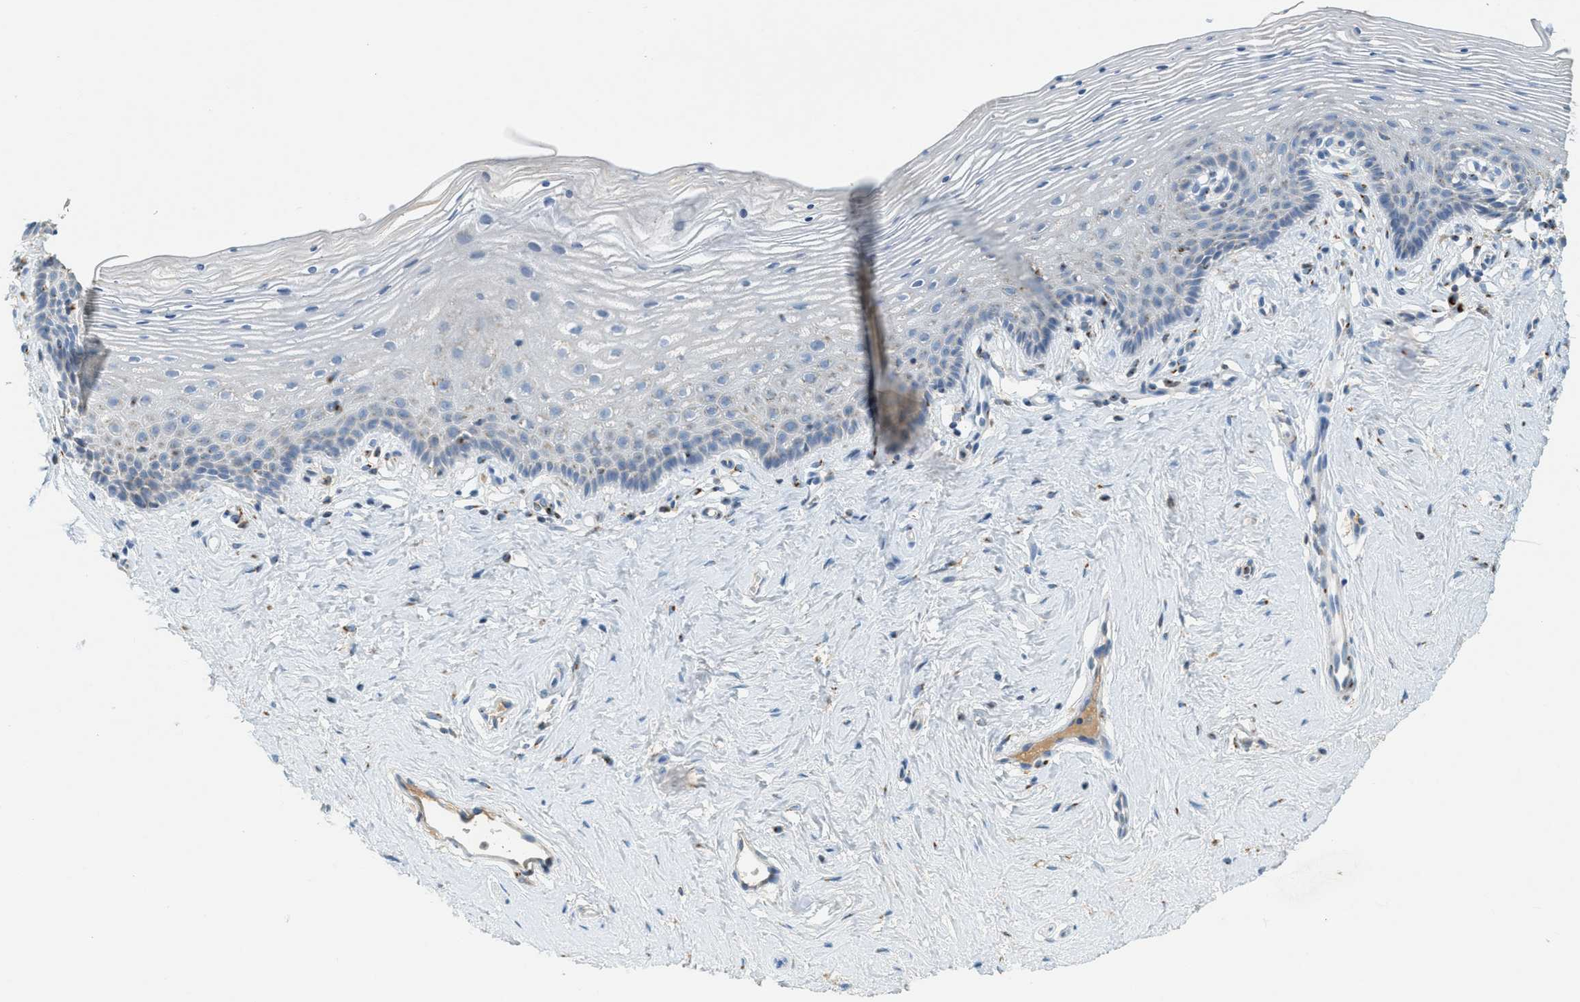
{"staining": {"intensity": "negative", "quantity": "none", "location": "none"}, "tissue": "vagina", "cell_type": "Squamous epithelial cells", "image_type": "normal", "snomed": [{"axis": "morphology", "description": "Normal tissue, NOS"}, {"axis": "topography", "description": "Vagina"}], "caption": "Immunohistochemistry (IHC) of unremarkable human vagina exhibits no expression in squamous epithelial cells.", "gene": "ENTPD4", "patient": {"sex": "female", "age": 32}}